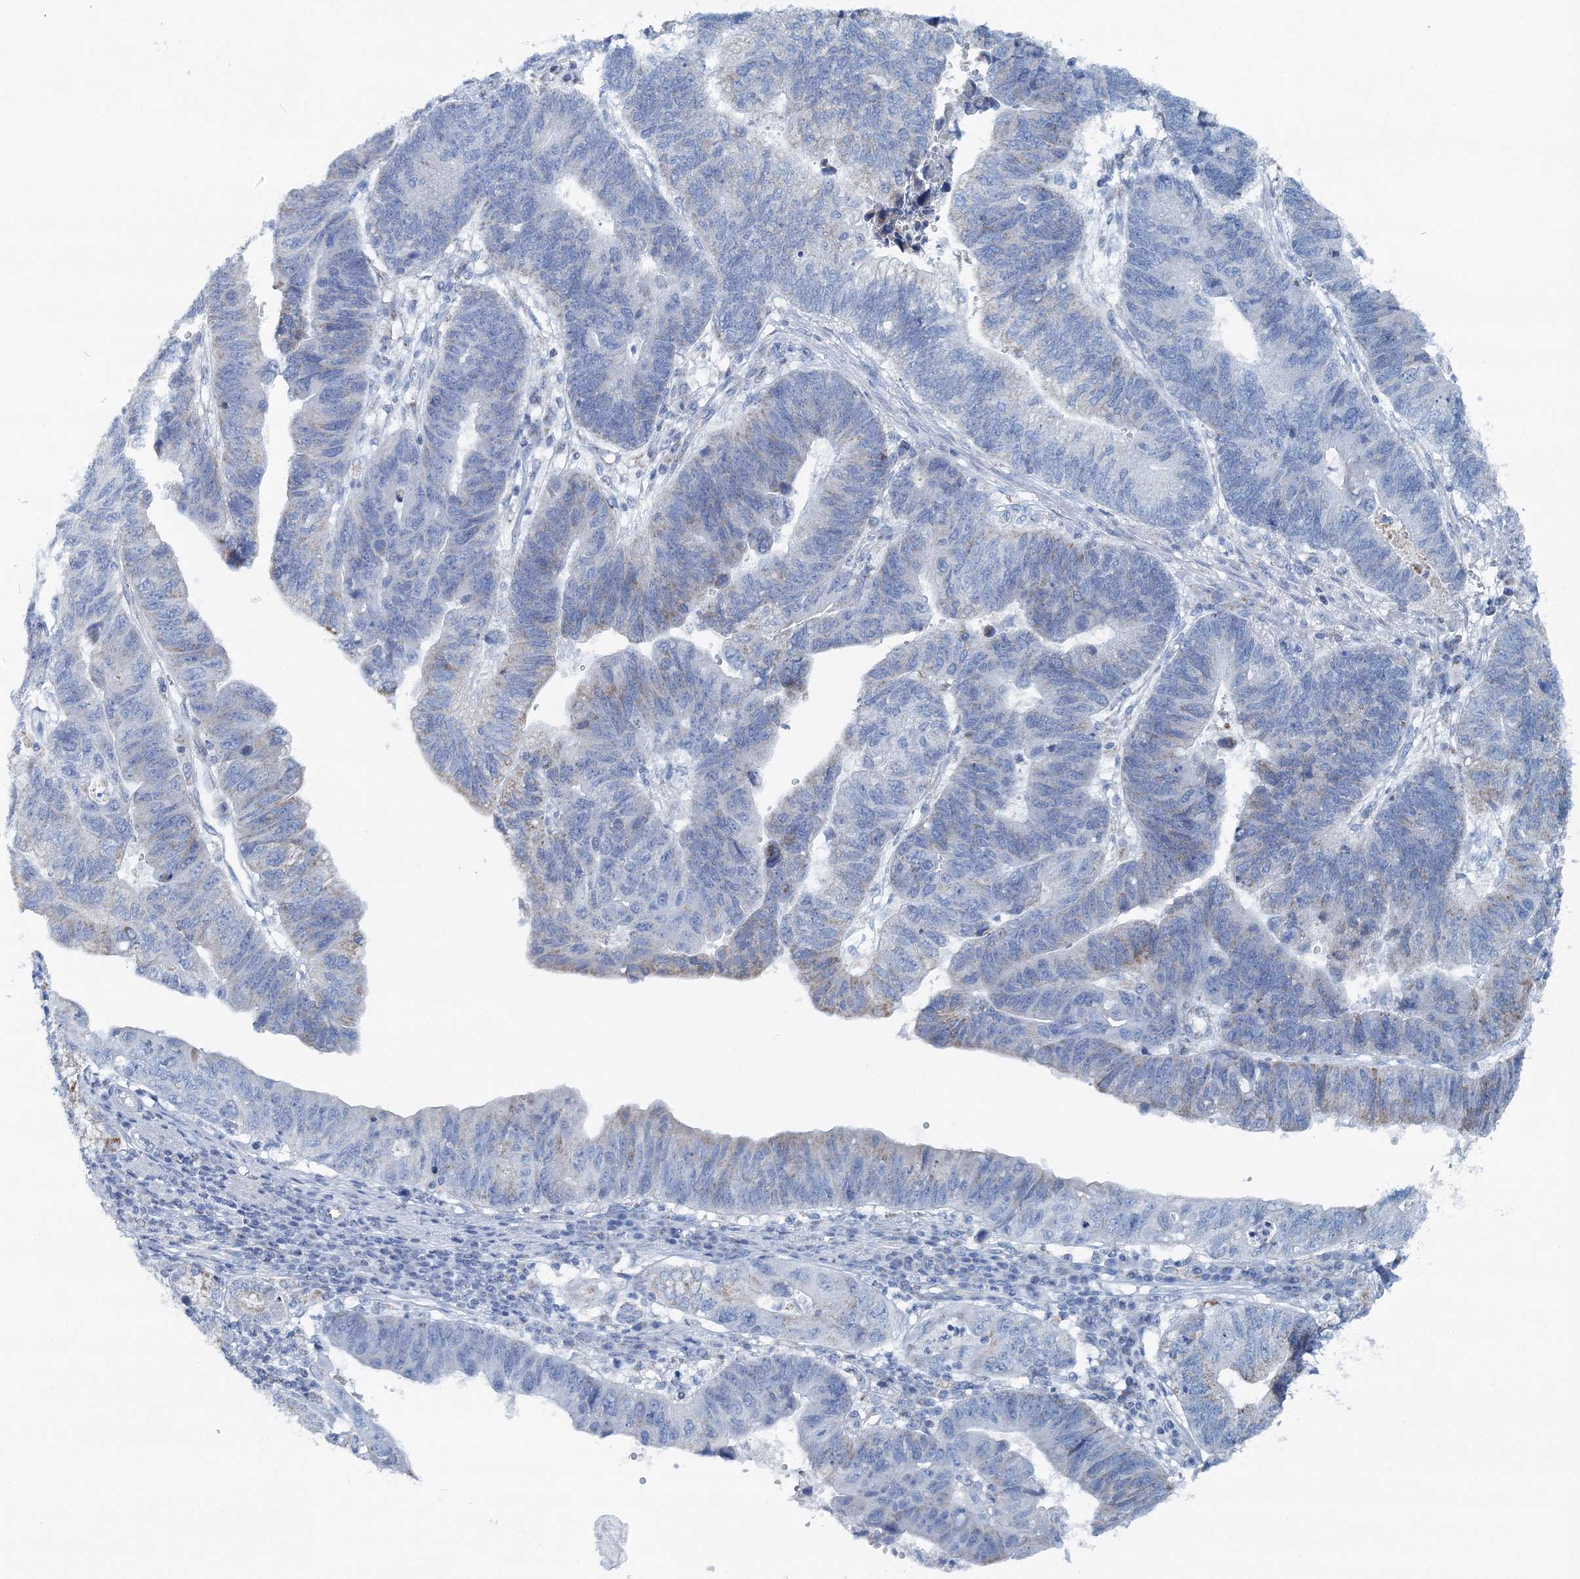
{"staining": {"intensity": "weak", "quantity": "<25%", "location": "cytoplasmic/membranous"}, "tissue": "stomach cancer", "cell_type": "Tumor cells", "image_type": "cancer", "snomed": [{"axis": "morphology", "description": "Adenocarcinoma, NOS"}, {"axis": "topography", "description": "Stomach"}], "caption": "IHC of human adenocarcinoma (stomach) displays no staining in tumor cells.", "gene": "GABARAPL2", "patient": {"sex": "male", "age": 59}}